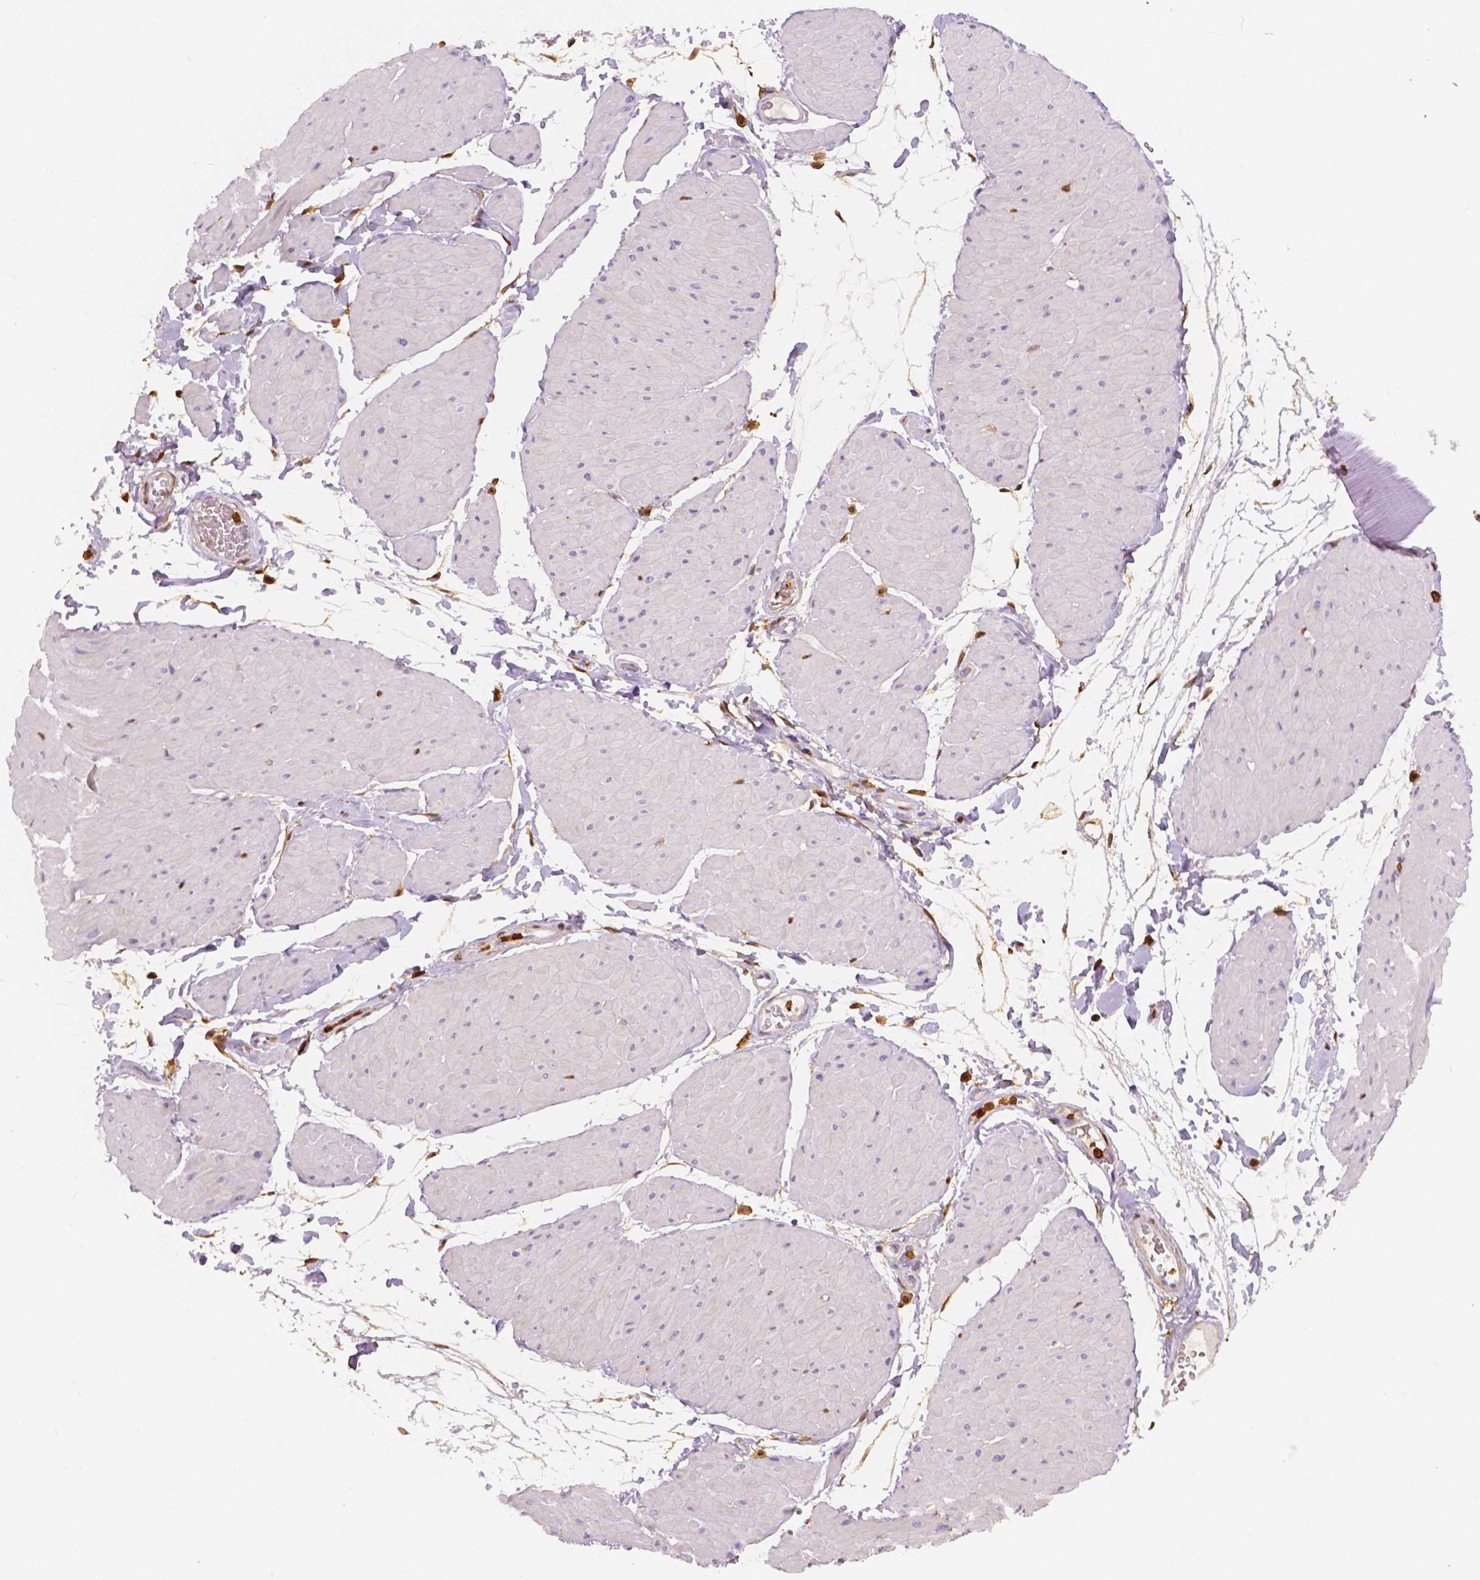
{"staining": {"intensity": "strong", "quantity": "<25%", "location": "cytoplasmic/membranous"}, "tissue": "adipose tissue", "cell_type": "Adipocytes", "image_type": "normal", "snomed": [{"axis": "morphology", "description": "Normal tissue, NOS"}, {"axis": "topography", "description": "Smooth muscle"}, {"axis": "topography", "description": "Peripheral nerve tissue"}], "caption": "Protein expression analysis of benign adipose tissue exhibits strong cytoplasmic/membranous positivity in approximately <25% of adipocytes.", "gene": "S100A4", "patient": {"sex": "male", "age": 58}}